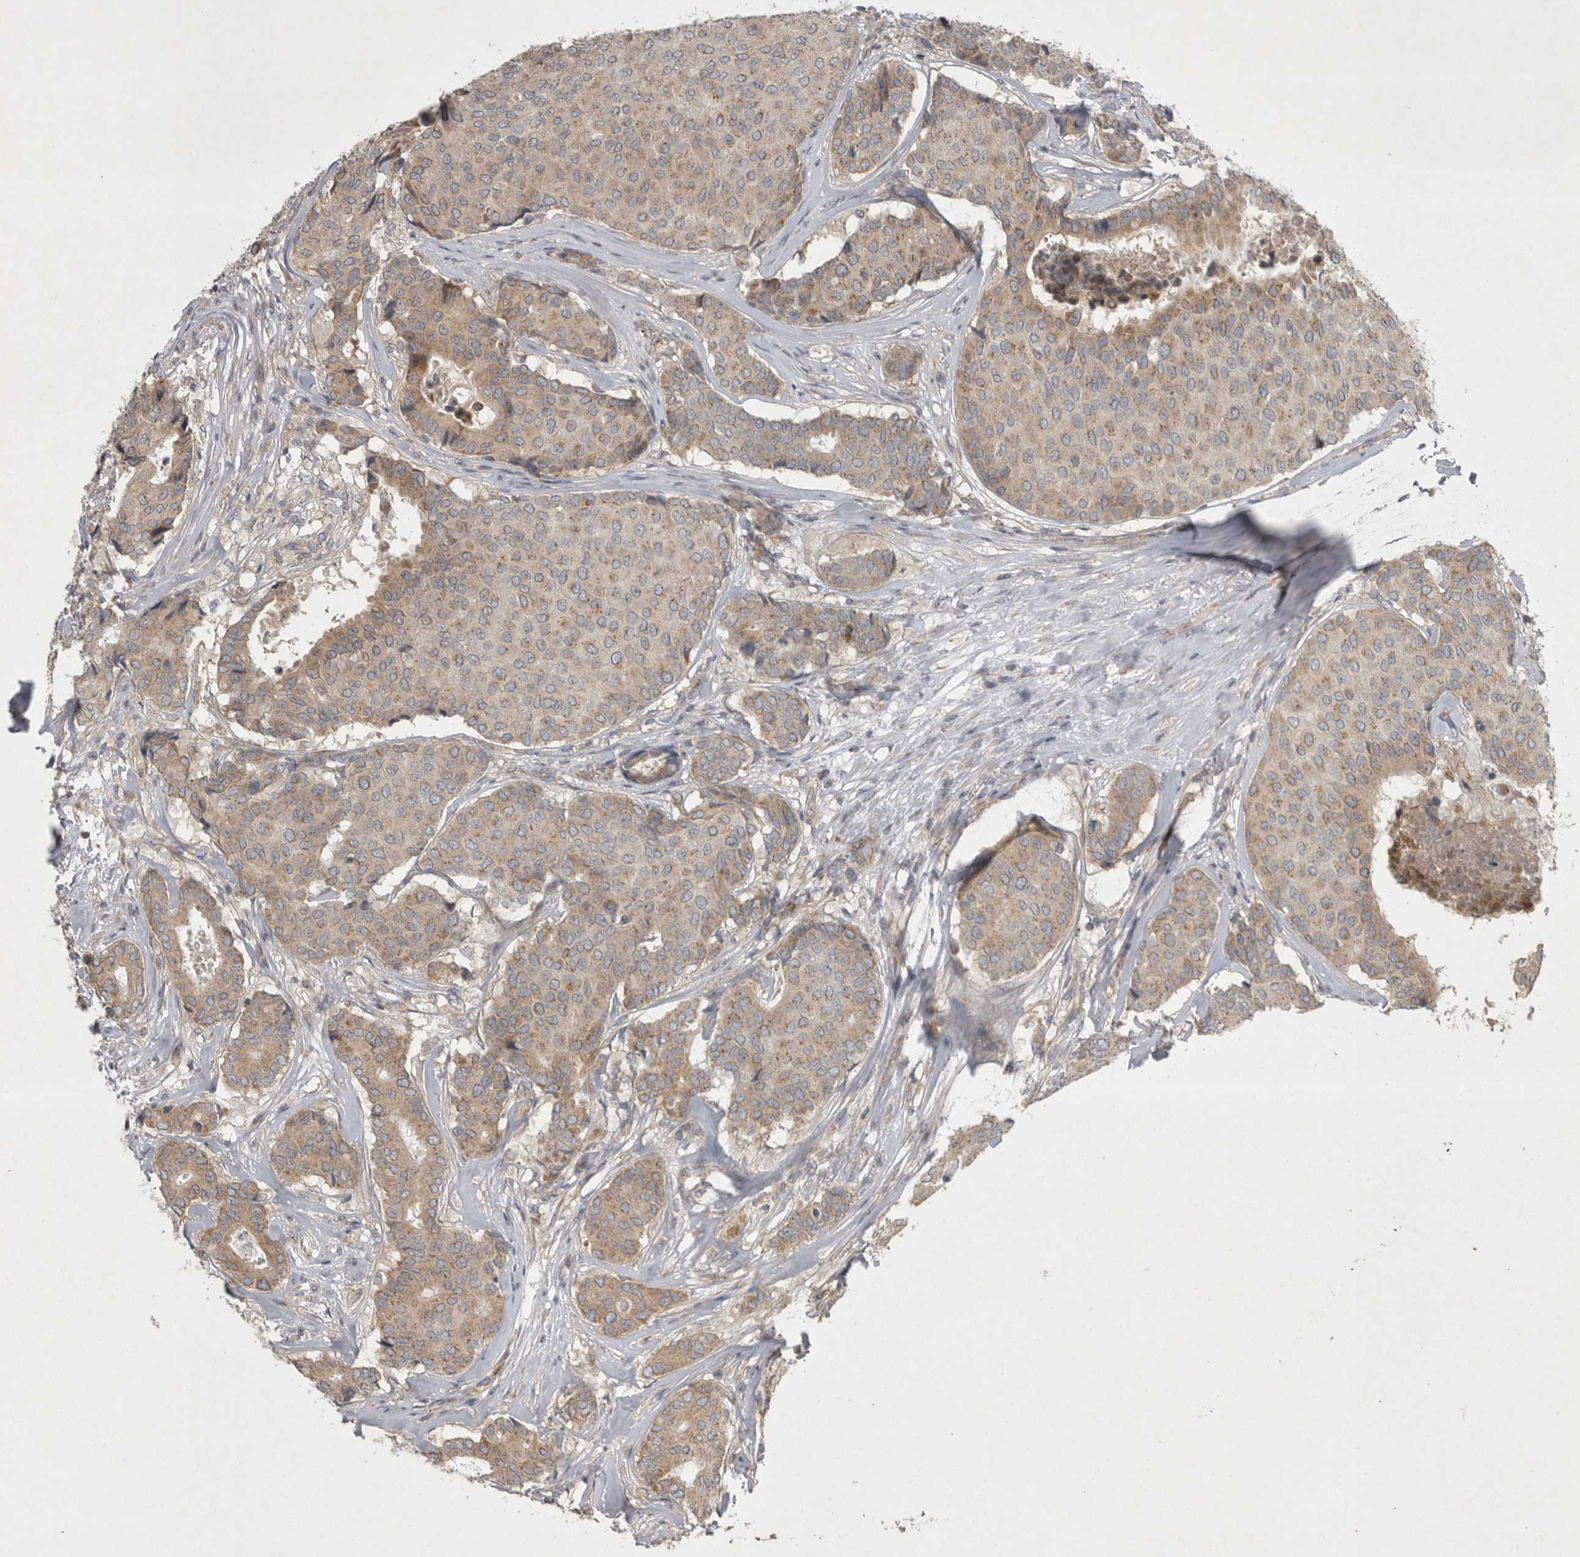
{"staining": {"intensity": "weak", "quantity": ">75%", "location": "cytoplasmic/membranous"}, "tissue": "breast cancer", "cell_type": "Tumor cells", "image_type": "cancer", "snomed": [{"axis": "morphology", "description": "Duct carcinoma"}, {"axis": "topography", "description": "Breast"}], "caption": "Immunohistochemistry histopathology image of neoplastic tissue: human breast intraductal carcinoma stained using immunohistochemistry displays low levels of weak protein expression localized specifically in the cytoplasmic/membranous of tumor cells, appearing as a cytoplasmic/membranous brown color.", "gene": "TSPOAP1", "patient": {"sex": "female", "age": 75}}